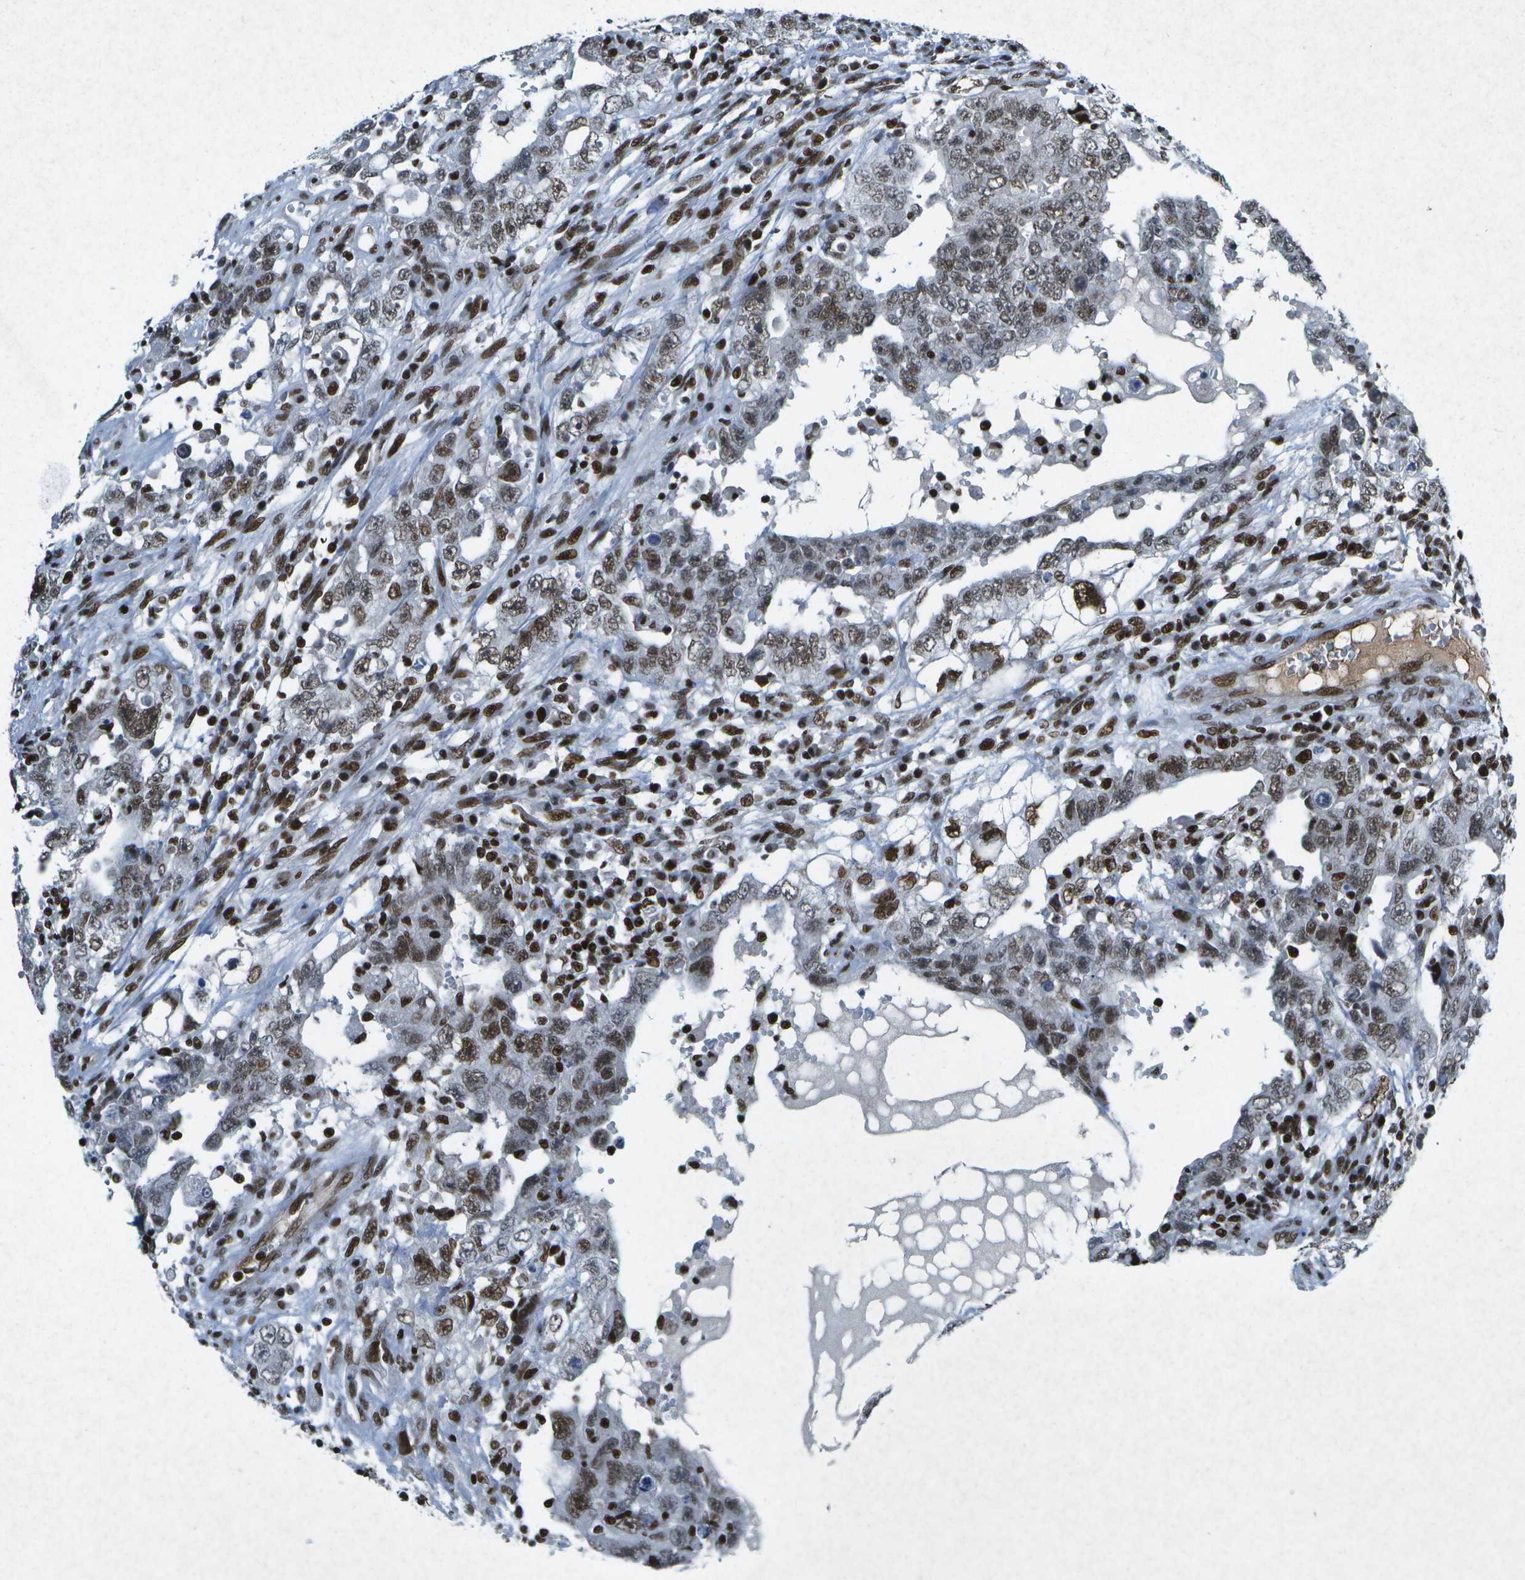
{"staining": {"intensity": "moderate", "quantity": ">75%", "location": "nuclear"}, "tissue": "testis cancer", "cell_type": "Tumor cells", "image_type": "cancer", "snomed": [{"axis": "morphology", "description": "Carcinoma, Embryonal, NOS"}, {"axis": "topography", "description": "Testis"}], "caption": "Human testis embryonal carcinoma stained for a protein (brown) demonstrates moderate nuclear positive positivity in approximately >75% of tumor cells.", "gene": "MTA2", "patient": {"sex": "male", "age": 26}}